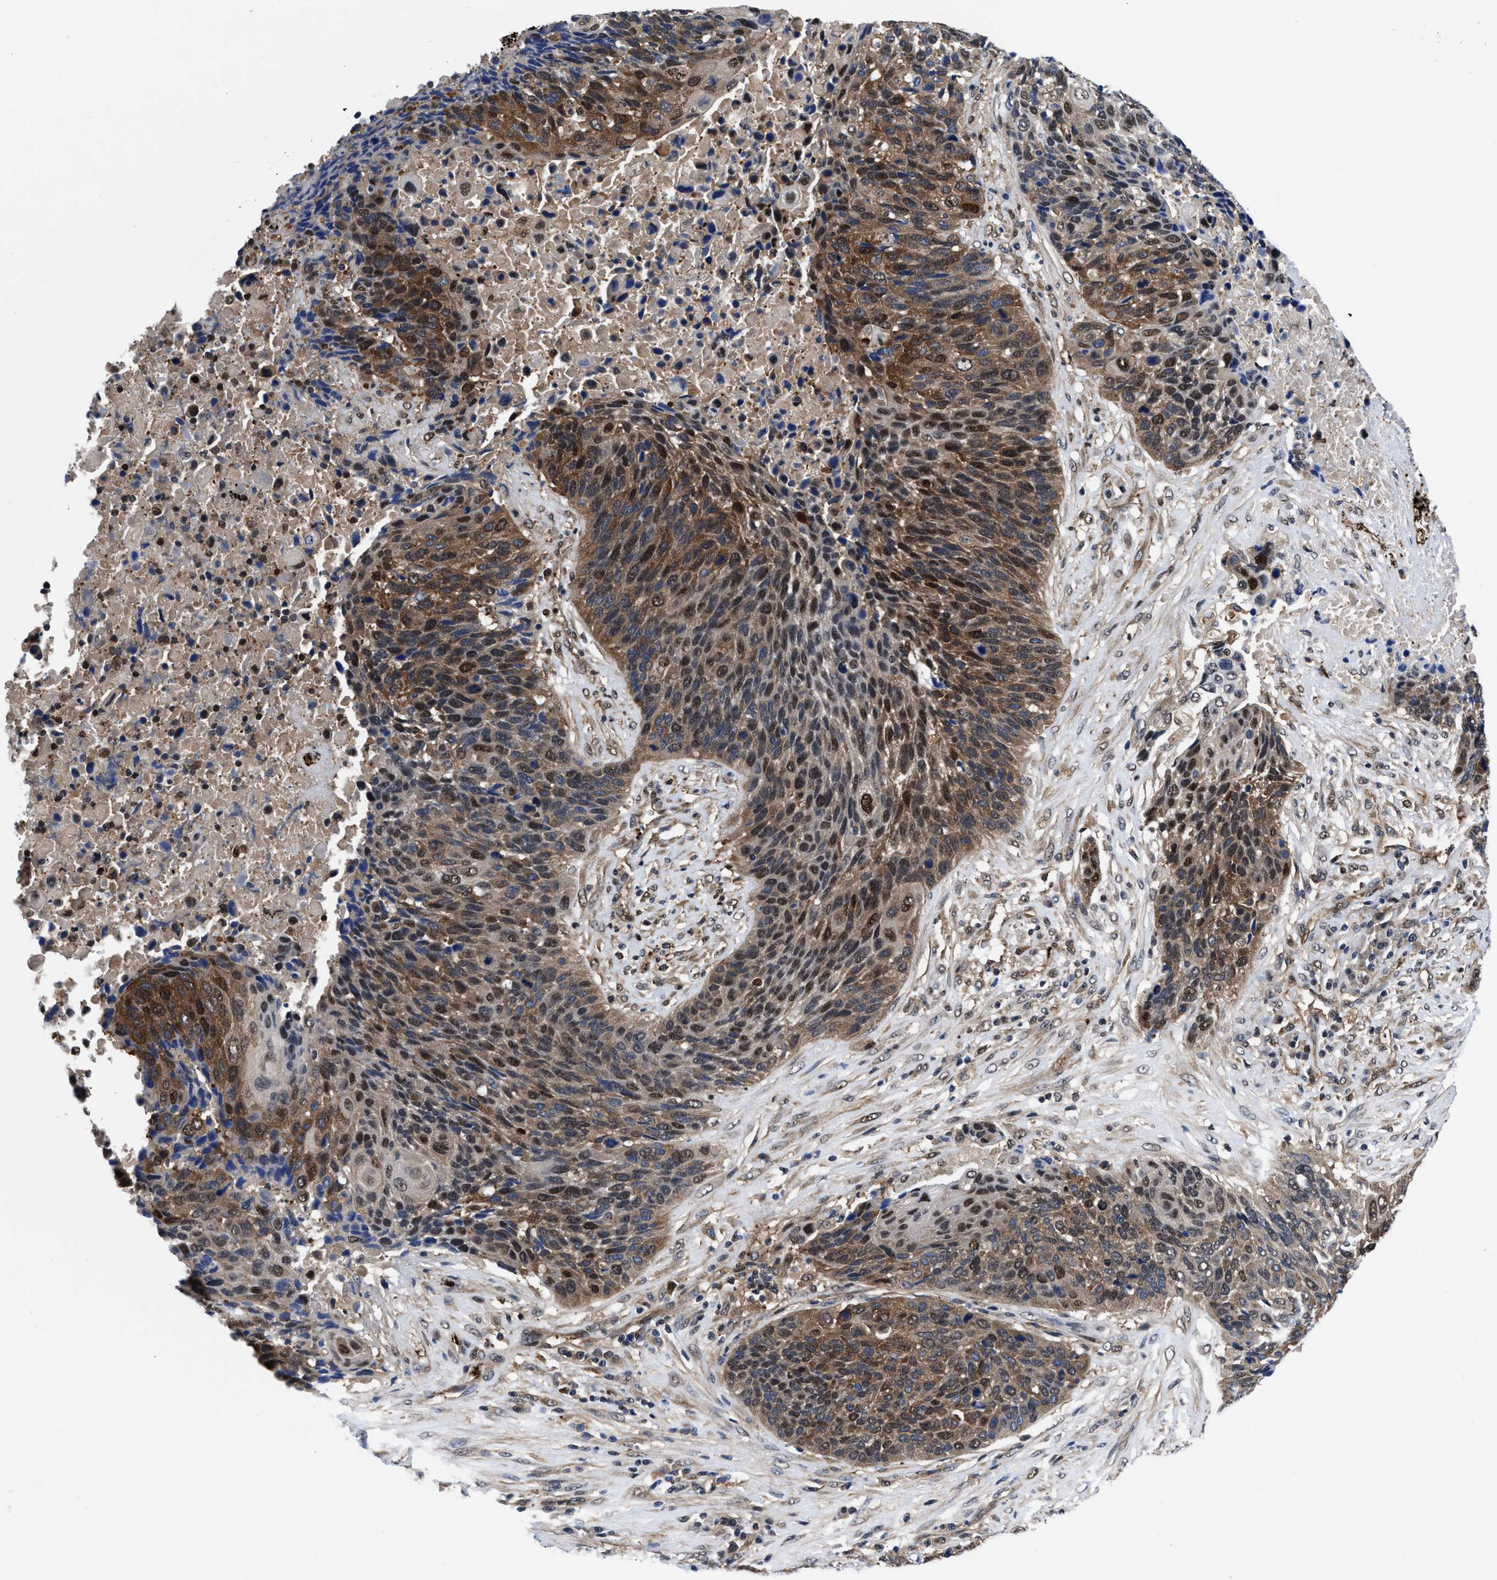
{"staining": {"intensity": "moderate", "quantity": ">75%", "location": "cytoplasmic/membranous,nuclear"}, "tissue": "lung cancer", "cell_type": "Tumor cells", "image_type": "cancer", "snomed": [{"axis": "morphology", "description": "Squamous cell carcinoma, NOS"}, {"axis": "topography", "description": "Lung"}], "caption": "Lung cancer (squamous cell carcinoma) tissue displays moderate cytoplasmic/membranous and nuclear expression in about >75% of tumor cells", "gene": "ACLY", "patient": {"sex": "male", "age": 66}}